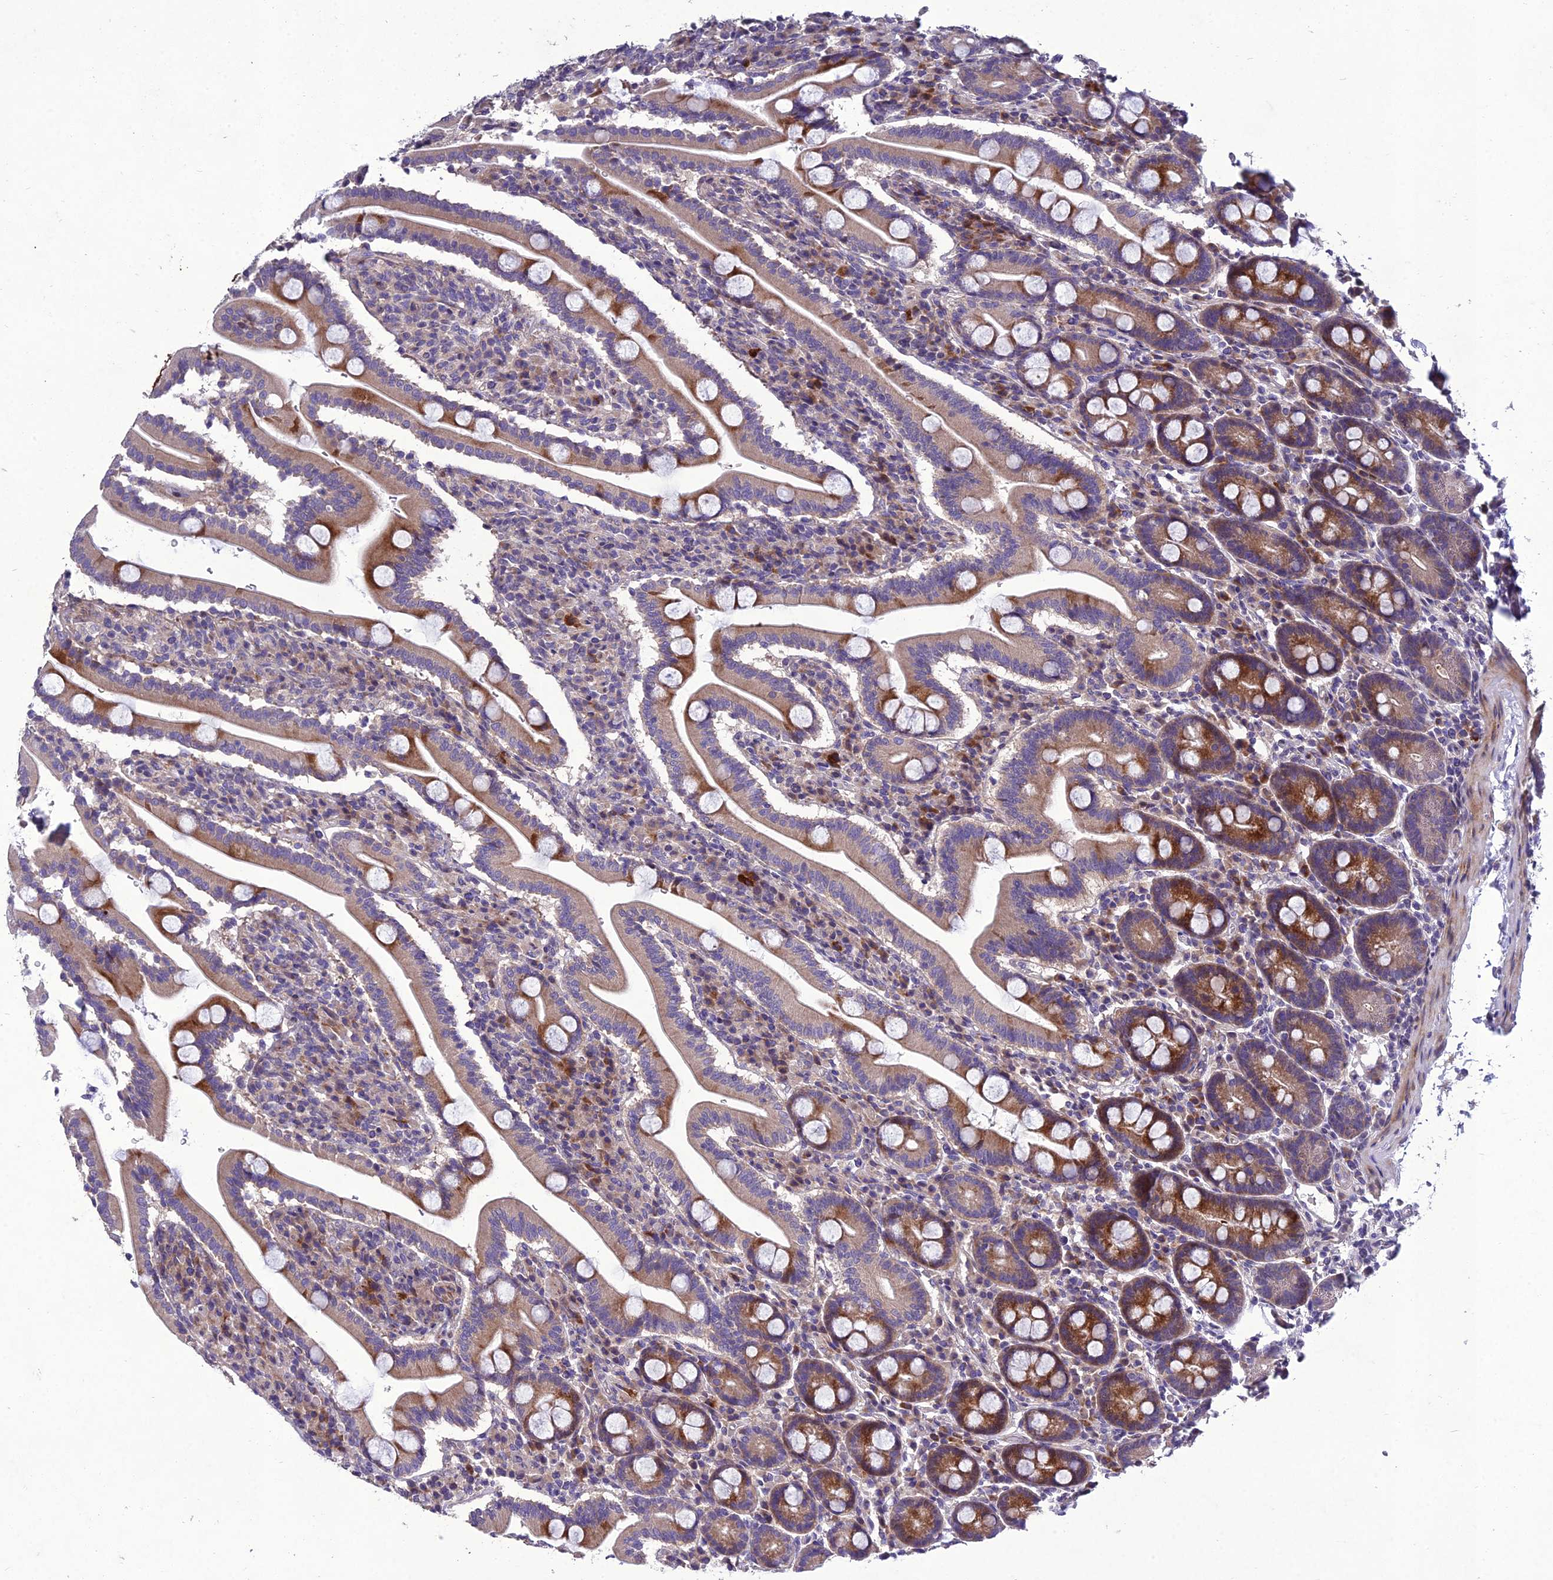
{"staining": {"intensity": "moderate", "quantity": ">75%", "location": "cytoplasmic/membranous"}, "tissue": "duodenum", "cell_type": "Glandular cells", "image_type": "normal", "snomed": [{"axis": "morphology", "description": "Normal tissue, NOS"}, {"axis": "topography", "description": "Duodenum"}], "caption": "Immunohistochemistry (DAB (3,3'-diaminobenzidine)) staining of unremarkable duodenum displays moderate cytoplasmic/membranous protein expression in about >75% of glandular cells. (Stains: DAB in brown, nuclei in blue, Microscopy: brightfield microscopy at high magnification).", "gene": "ADIPOR2", "patient": {"sex": "male", "age": 35}}